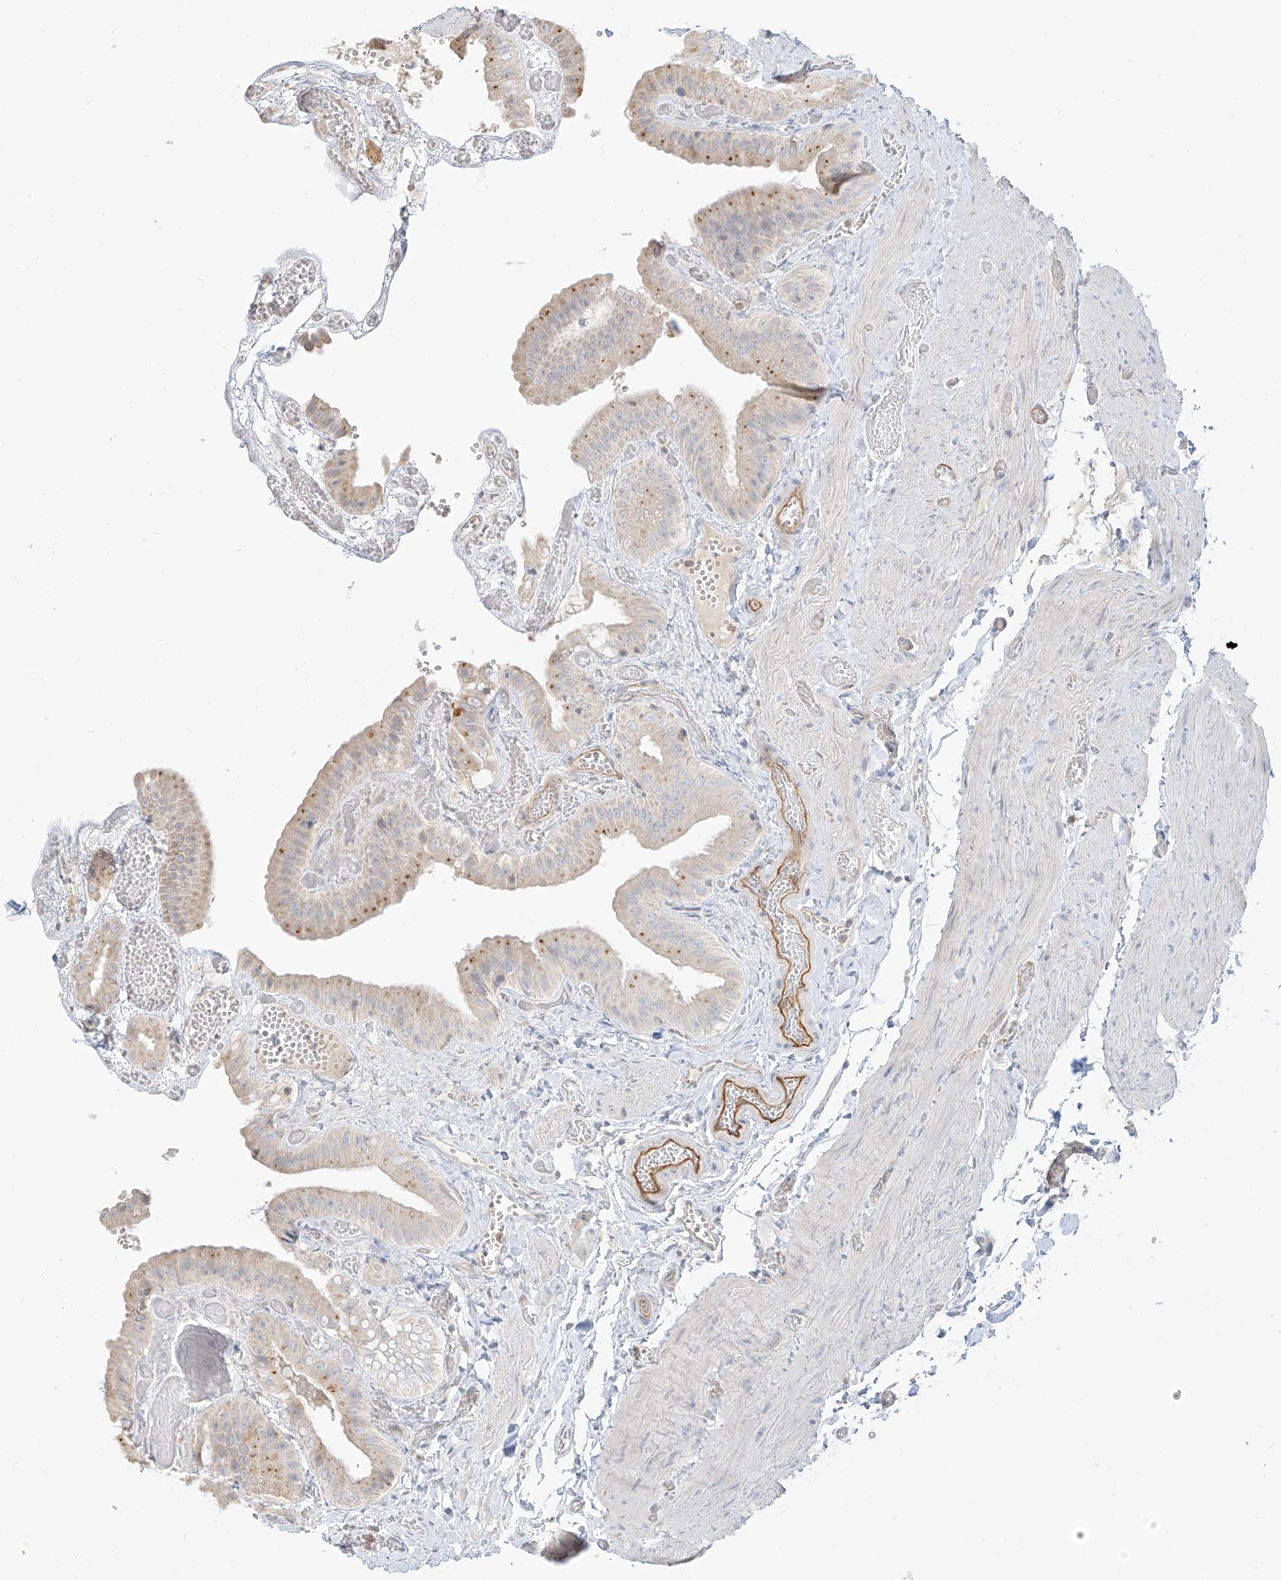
{"staining": {"intensity": "moderate", "quantity": "<25%", "location": "cytoplasmic/membranous"}, "tissue": "gallbladder", "cell_type": "Glandular cells", "image_type": "normal", "snomed": [{"axis": "morphology", "description": "Normal tissue, NOS"}, {"axis": "topography", "description": "Gallbladder"}], "caption": "About <25% of glandular cells in unremarkable gallbladder display moderate cytoplasmic/membranous protein staining as visualized by brown immunohistochemical staining.", "gene": "C2orf42", "patient": {"sex": "female", "age": 64}}